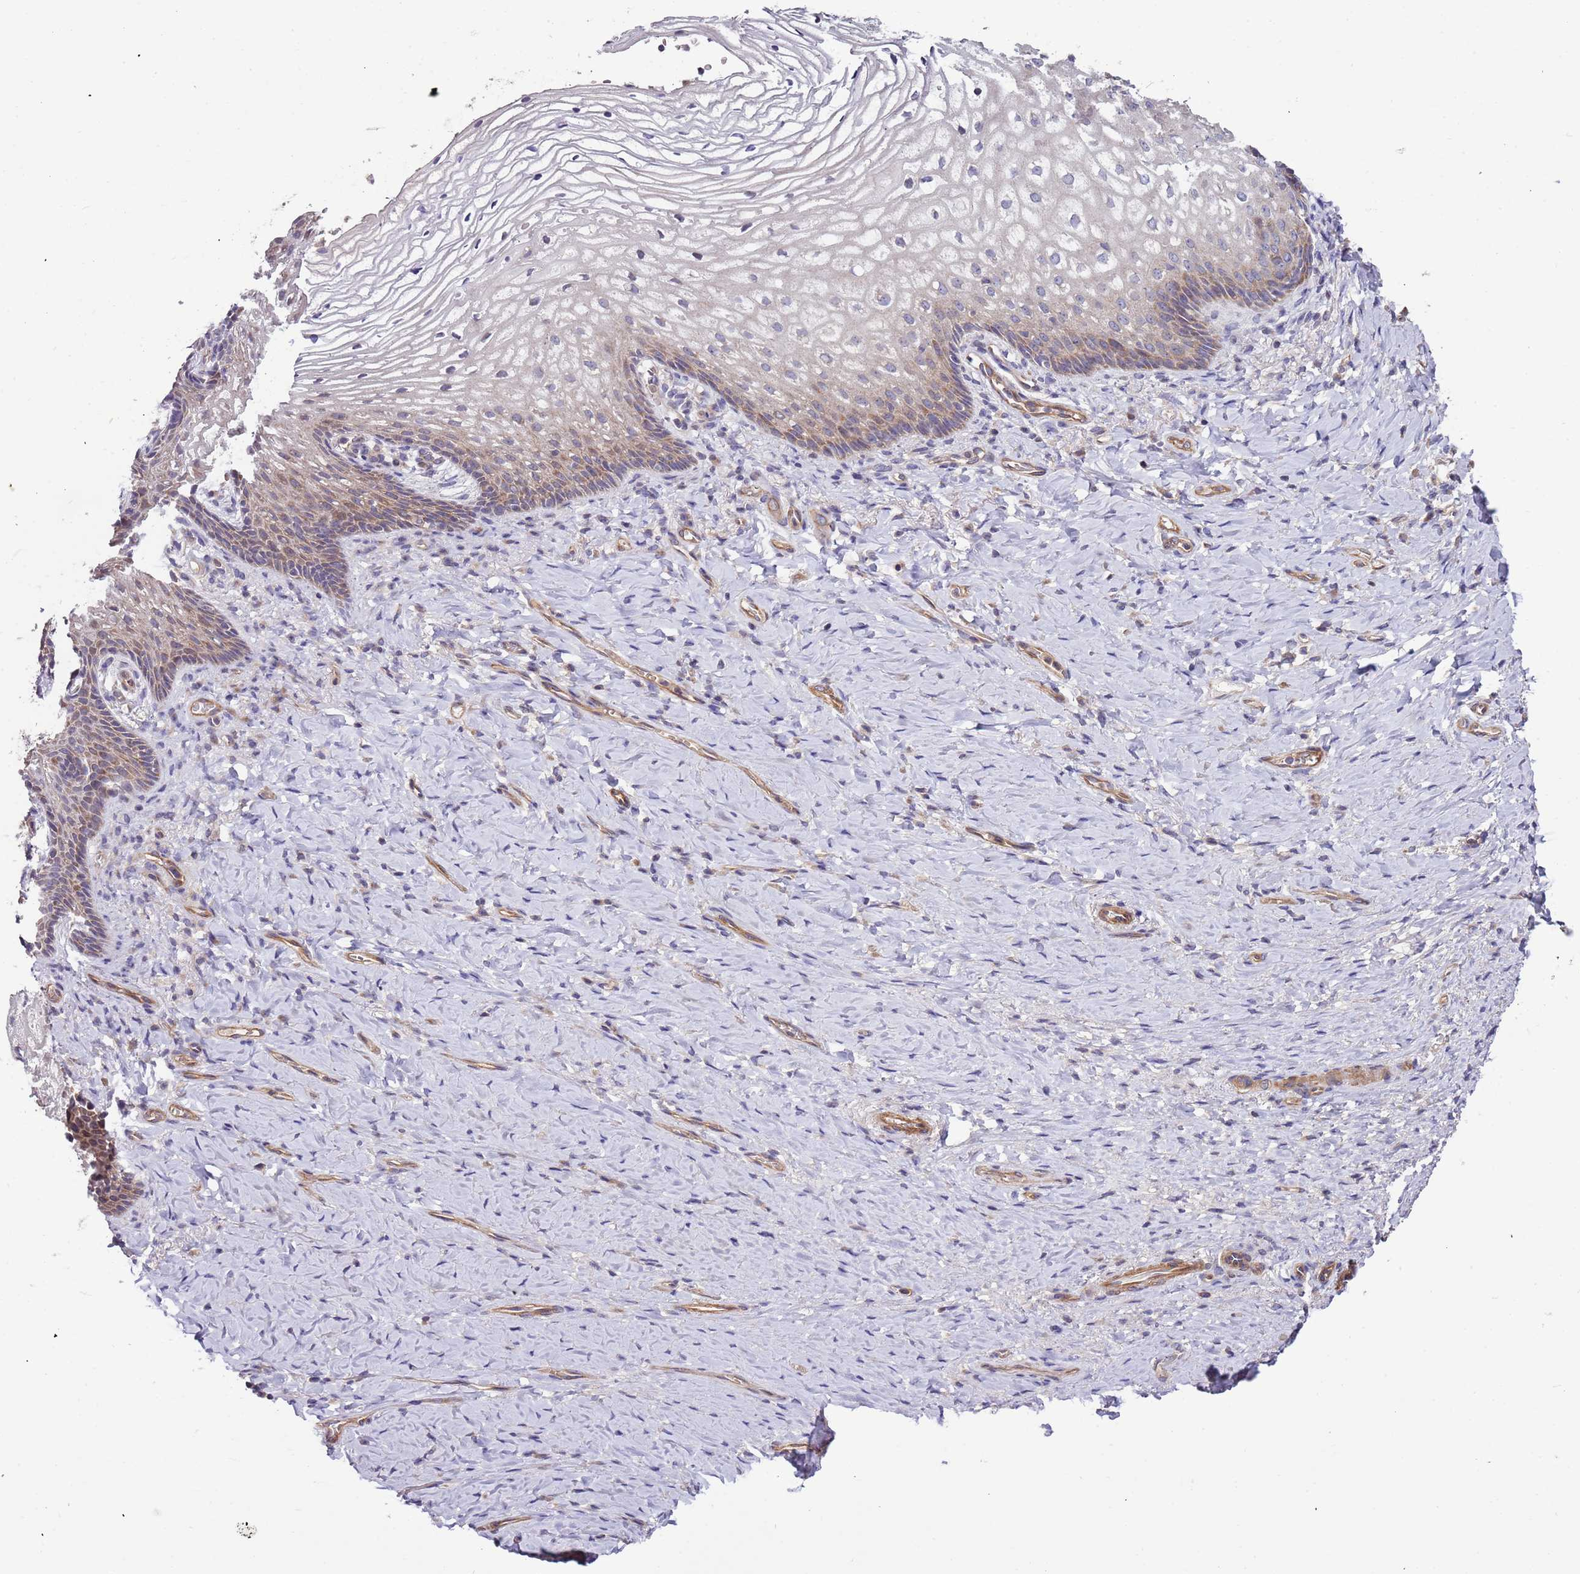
{"staining": {"intensity": "weak", "quantity": "25%-75%", "location": "cytoplasmic/membranous"}, "tissue": "vagina", "cell_type": "Squamous epithelial cells", "image_type": "normal", "snomed": [{"axis": "morphology", "description": "Normal tissue, NOS"}, {"axis": "topography", "description": "Vagina"}], "caption": "Protein analysis of benign vagina displays weak cytoplasmic/membranous expression in approximately 25%-75% of squamous epithelial cells.", "gene": "LAMB4", "patient": {"sex": "female", "age": 60}}